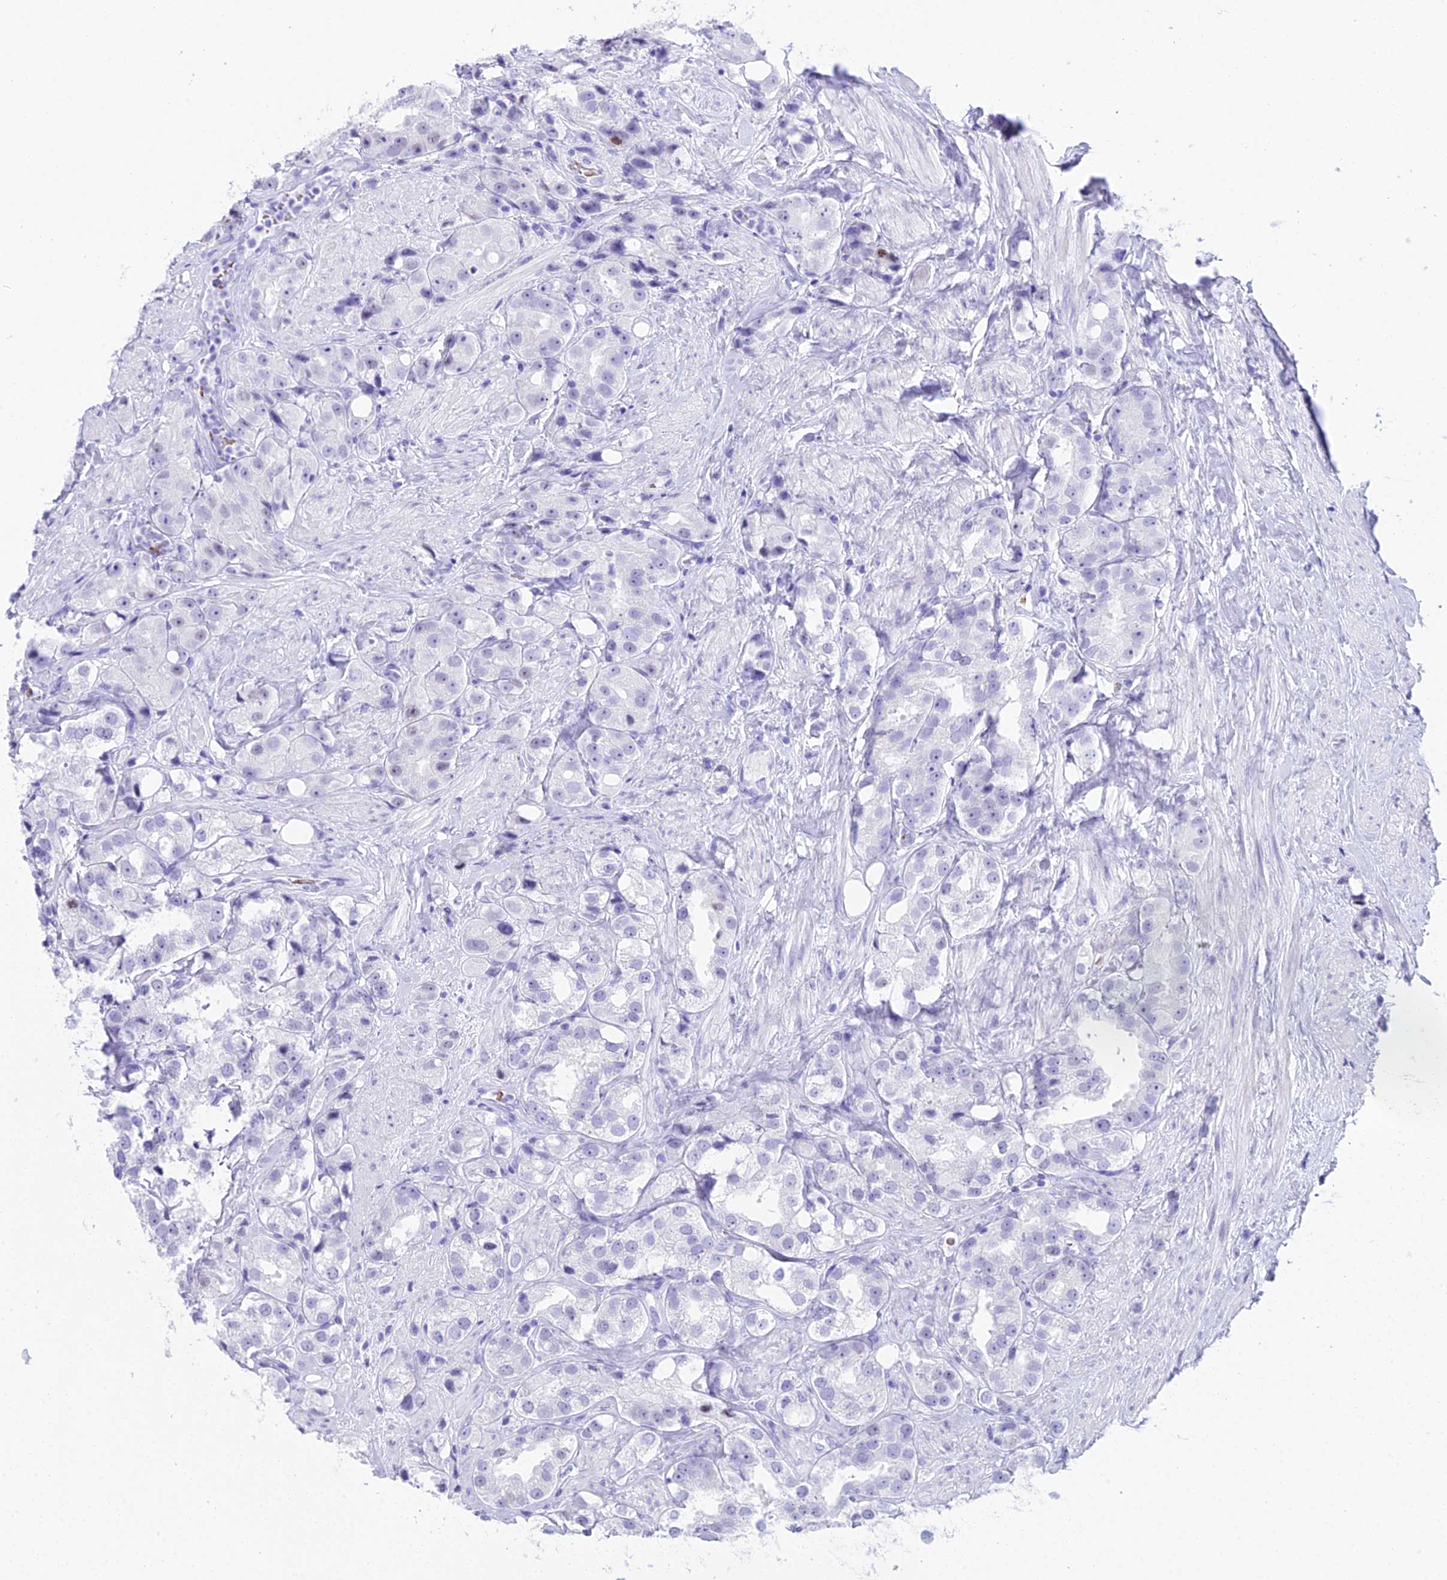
{"staining": {"intensity": "weak", "quantity": "<25%", "location": "nuclear"}, "tissue": "prostate cancer", "cell_type": "Tumor cells", "image_type": "cancer", "snomed": [{"axis": "morphology", "description": "Adenocarcinoma, NOS"}, {"axis": "topography", "description": "Prostate"}], "caption": "This is an immunohistochemistry (IHC) micrograph of prostate adenocarcinoma. There is no positivity in tumor cells.", "gene": "RNPS1", "patient": {"sex": "male", "age": 79}}